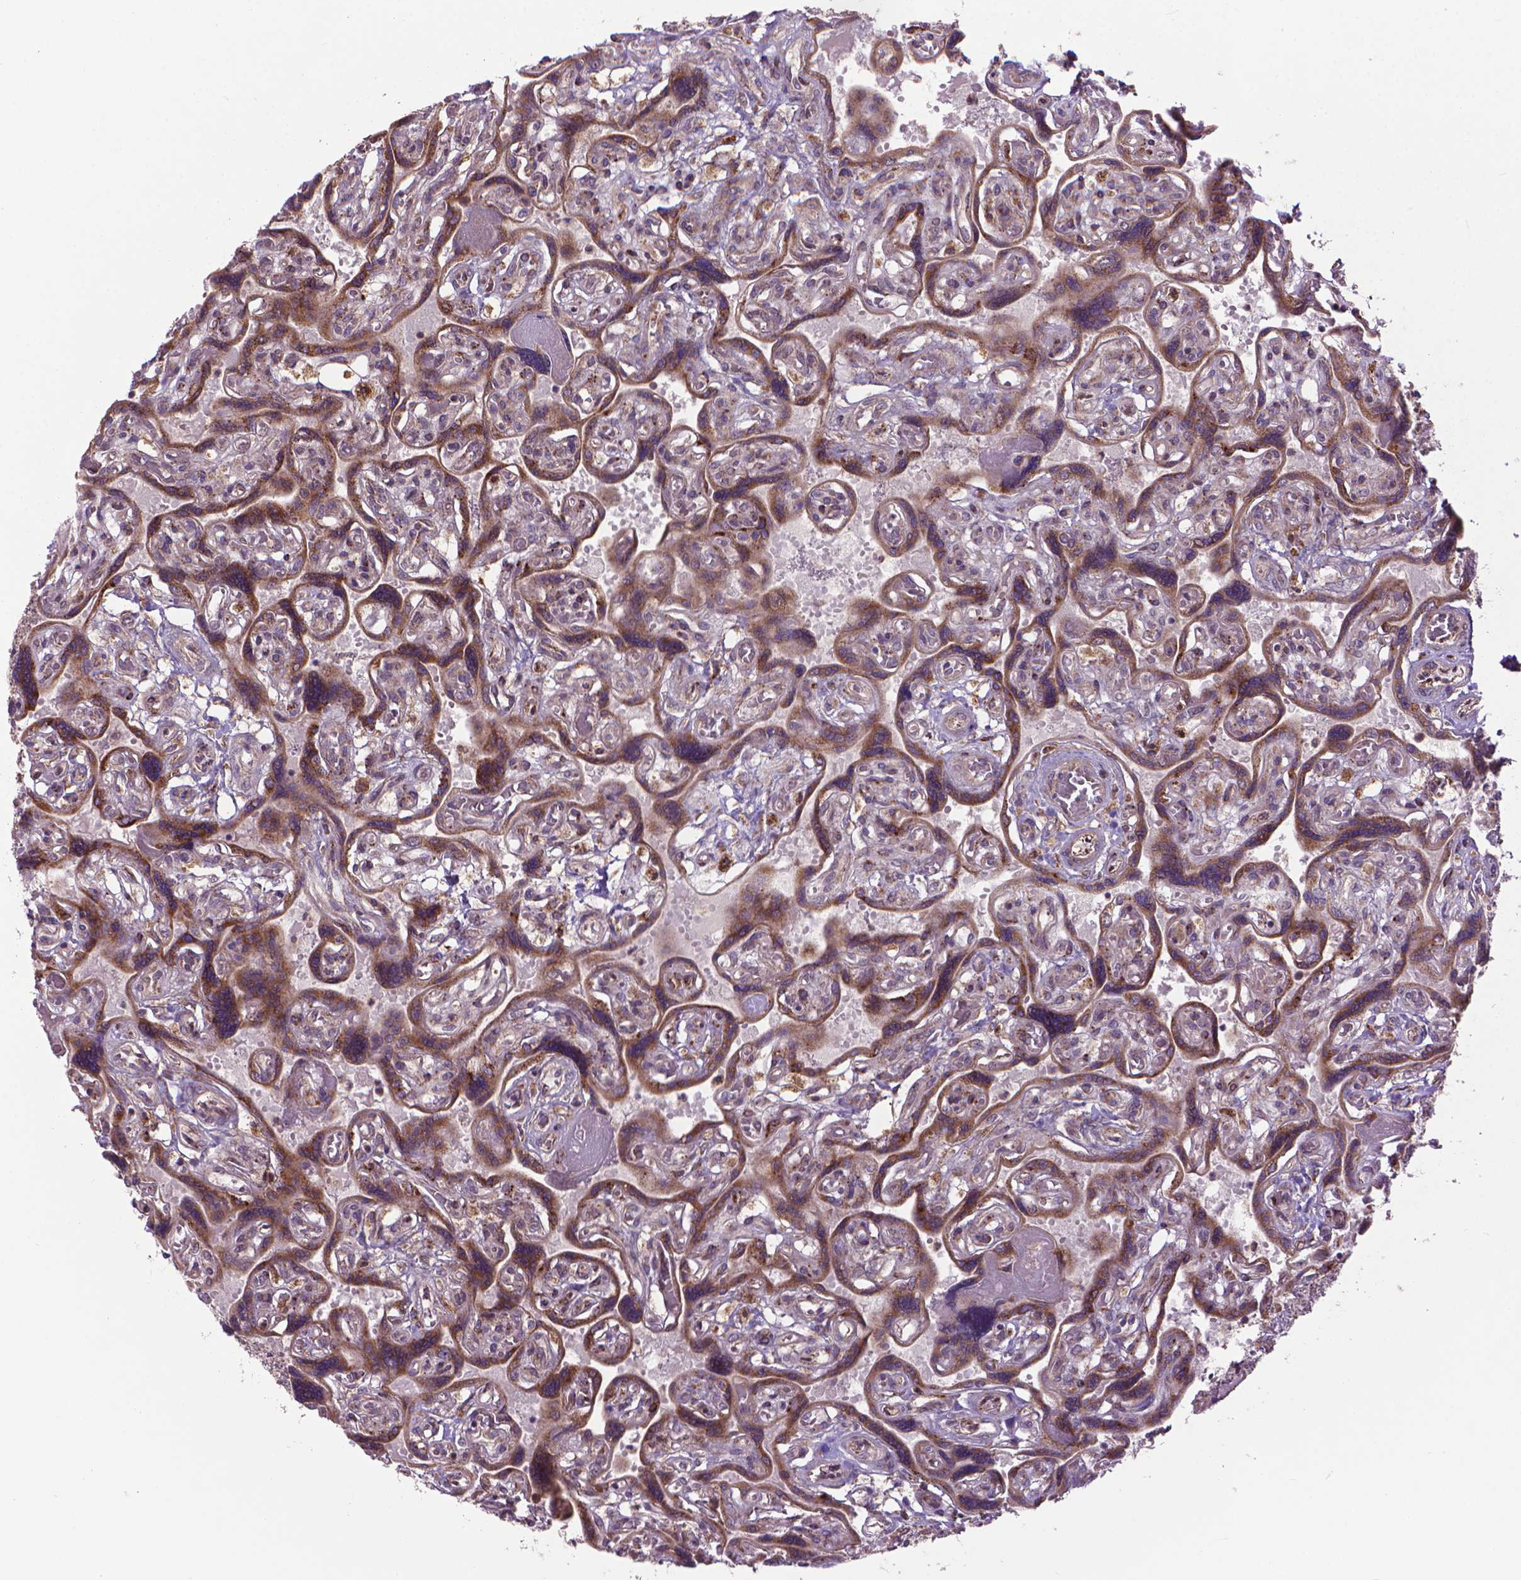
{"staining": {"intensity": "weak", "quantity": ">75%", "location": "cytoplasmic/membranous"}, "tissue": "placenta", "cell_type": "Decidual cells", "image_type": "normal", "snomed": [{"axis": "morphology", "description": "Normal tissue, NOS"}, {"axis": "topography", "description": "Placenta"}], "caption": "About >75% of decidual cells in unremarkable placenta exhibit weak cytoplasmic/membranous protein positivity as visualized by brown immunohistochemical staining.", "gene": "MYH14", "patient": {"sex": "female", "age": 32}}